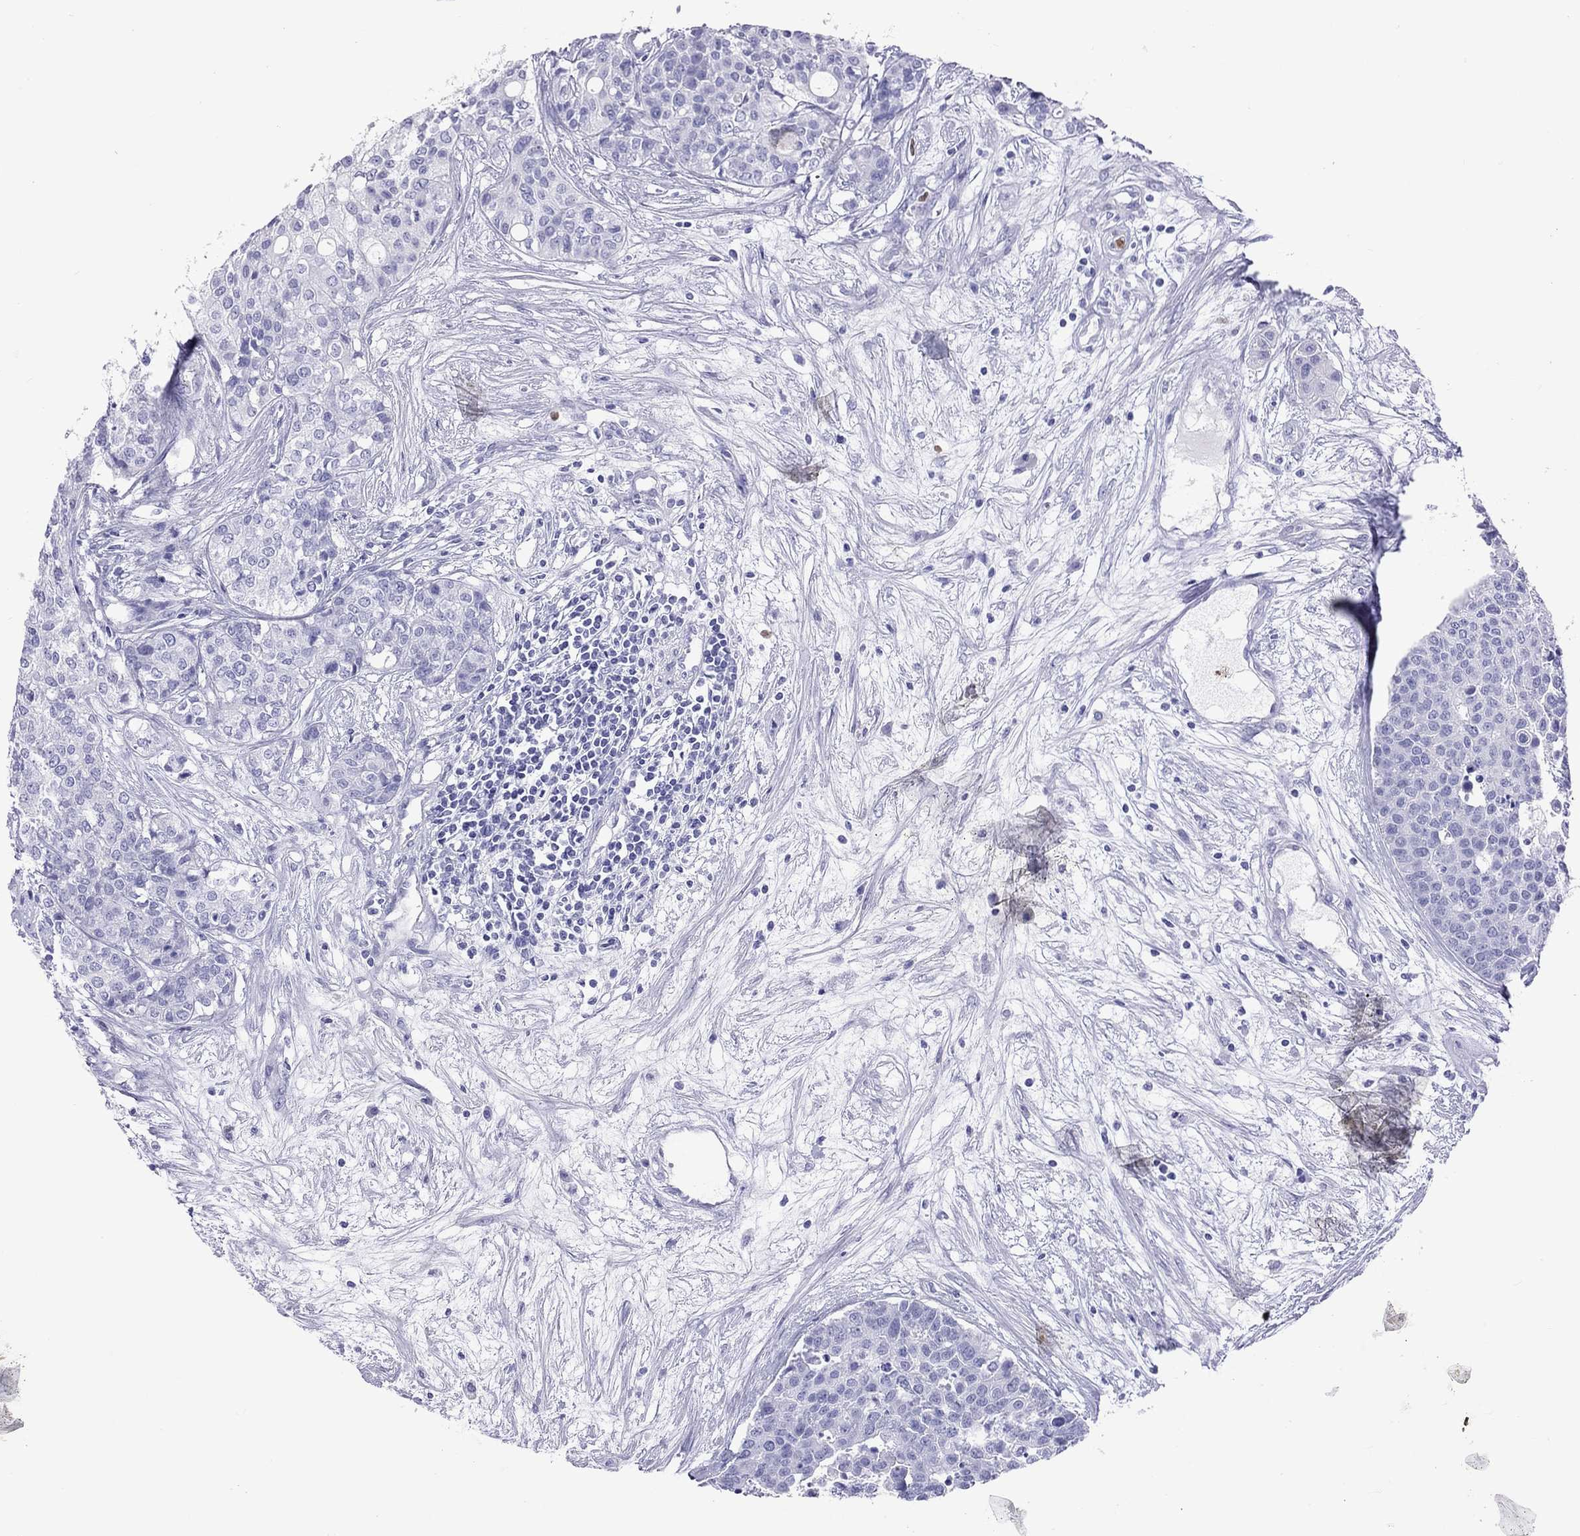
{"staining": {"intensity": "negative", "quantity": "none", "location": "none"}, "tissue": "carcinoid", "cell_type": "Tumor cells", "image_type": "cancer", "snomed": [{"axis": "morphology", "description": "Carcinoid, malignant, NOS"}, {"axis": "topography", "description": "Colon"}], "caption": "Tumor cells show no significant protein staining in malignant carcinoid.", "gene": "SLAMF1", "patient": {"sex": "male", "age": 81}}